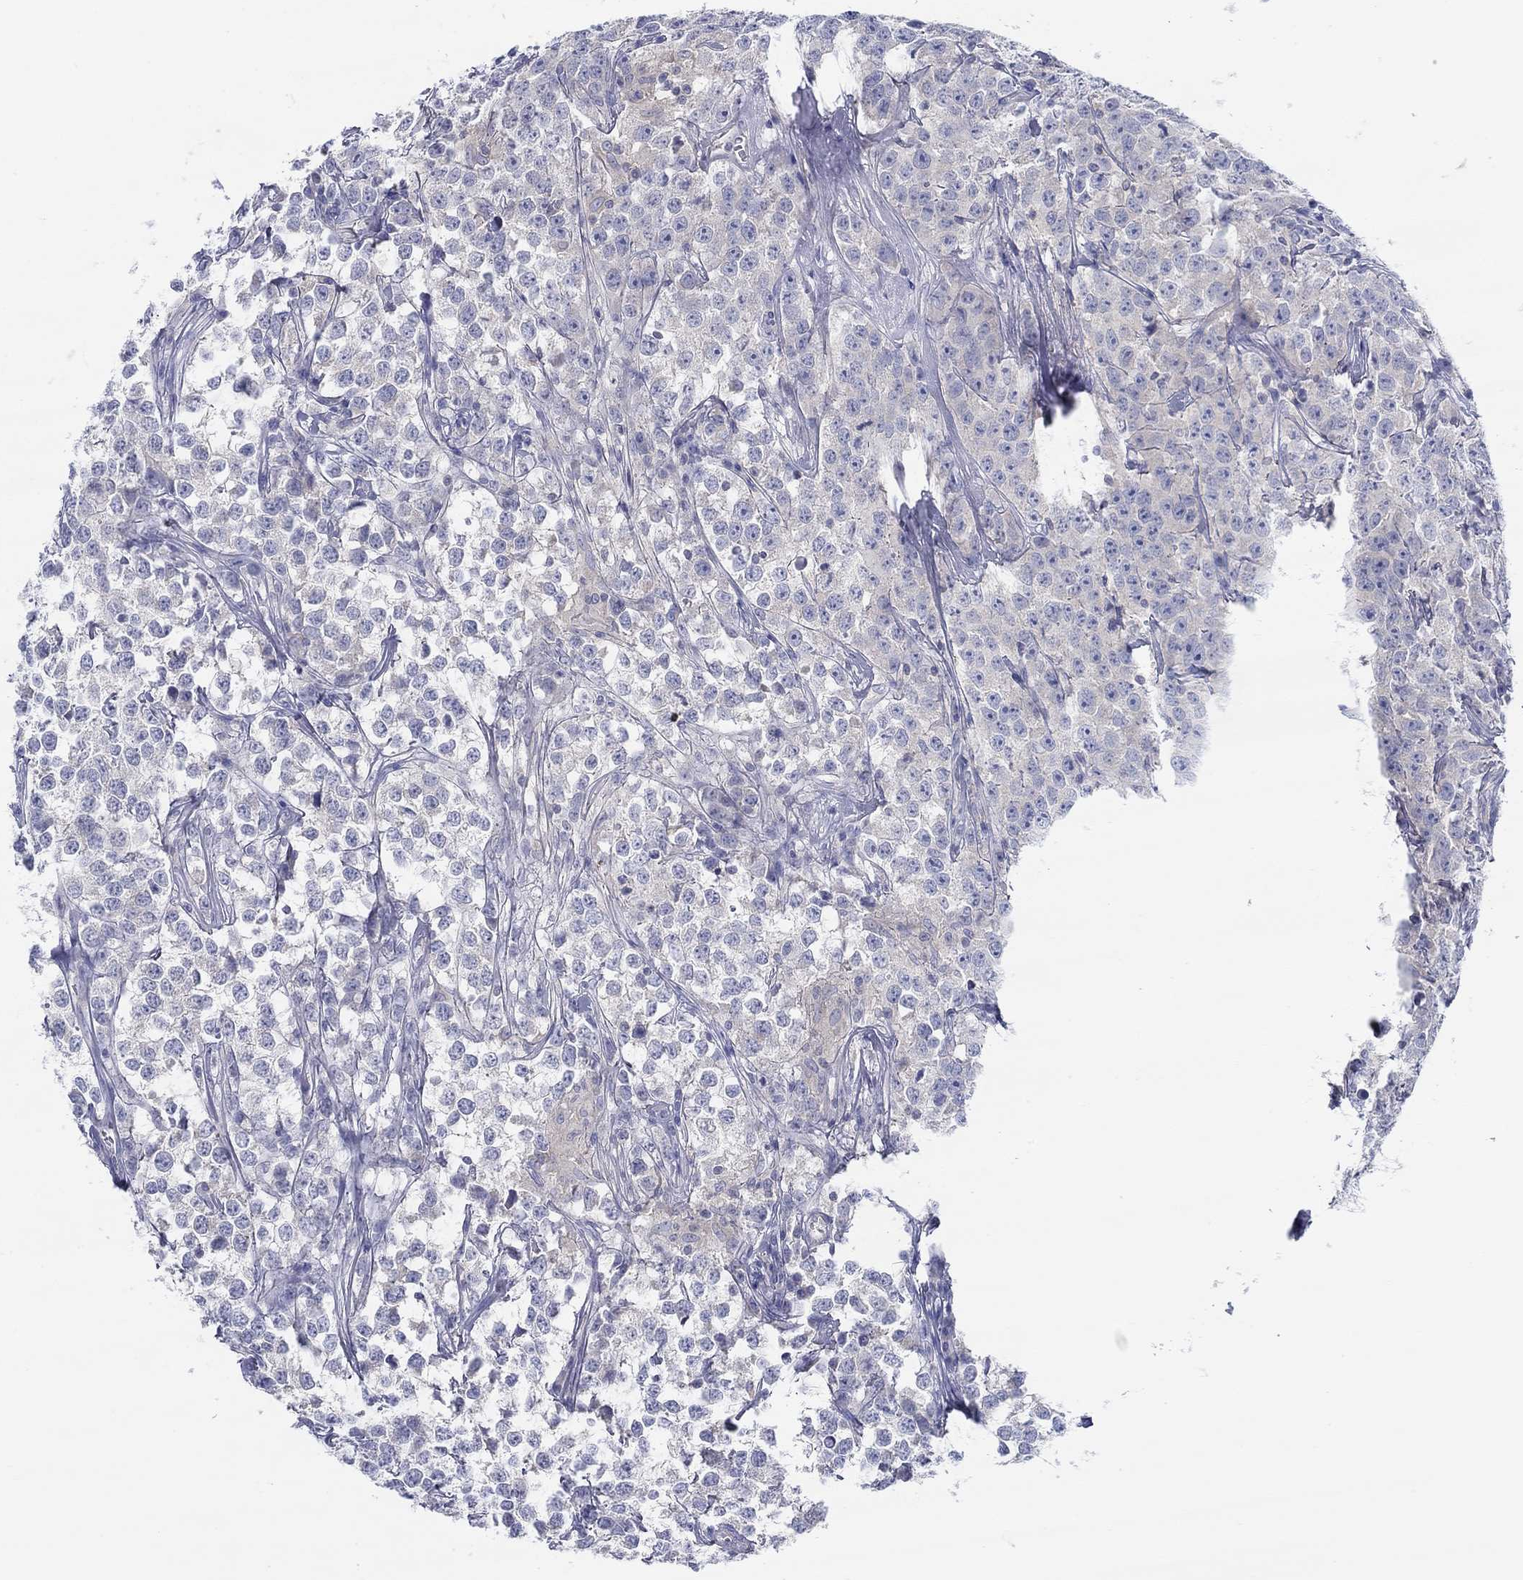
{"staining": {"intensity": "negative", "quantity": "none", "location": "none"}, "tissue": "testis cancer", "cell_type": "Tumor cells", "image_type": "cancer", "snomed": [{"axis": "morphology", "description": "Seminoma, NOS"}, {"axis": "topography", "description": "Testis"}], "caption": "IHC photomicrograph of testis cancer stained for a protein (brown), which exhibits no expression in tumor cells.", "gene": "HAPLN4", "patient": {"sex": "male", "age": 59}}